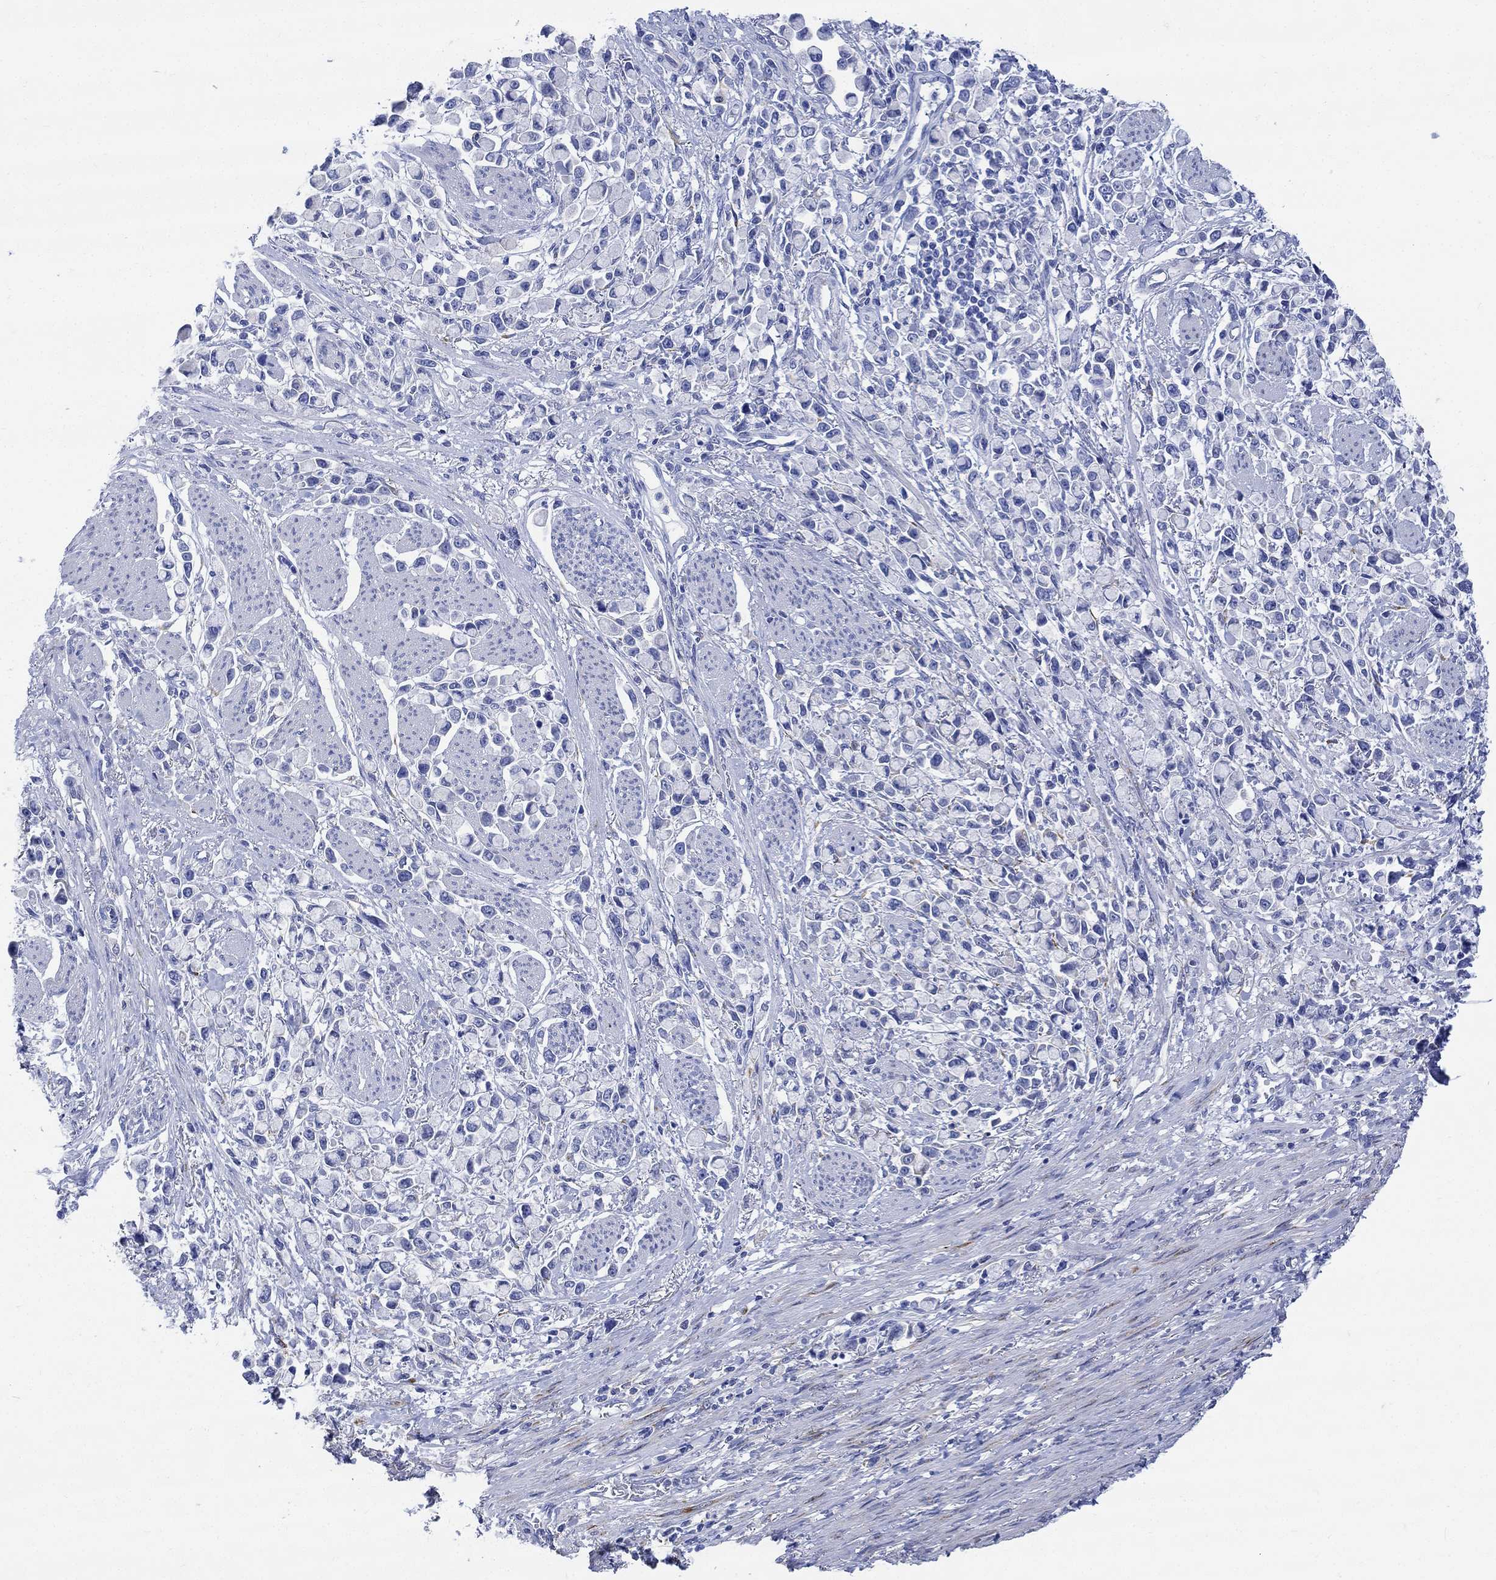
{"staining": {"intensity": "negative", "quantity": "none", "location": "none"}, "tissue": "stomach cancer", "cell_type": "Tumor cells", "image_type": "cancer", "snomed": [{"axis": "morphology", "description": "Adenocarcinoma, NOS"}, {"axis": "topography", "description": "Stomach"}], "caption": "Immunohistochemistry (IHC) of human stomach cancer exhibits no positivity in tumor cells. The staining is performed using DAB brown chromogen with nuclei counter-stained in using hematoxylin.", "gene": "MYL1", "patient": {"sex": "female", "age": 81}}